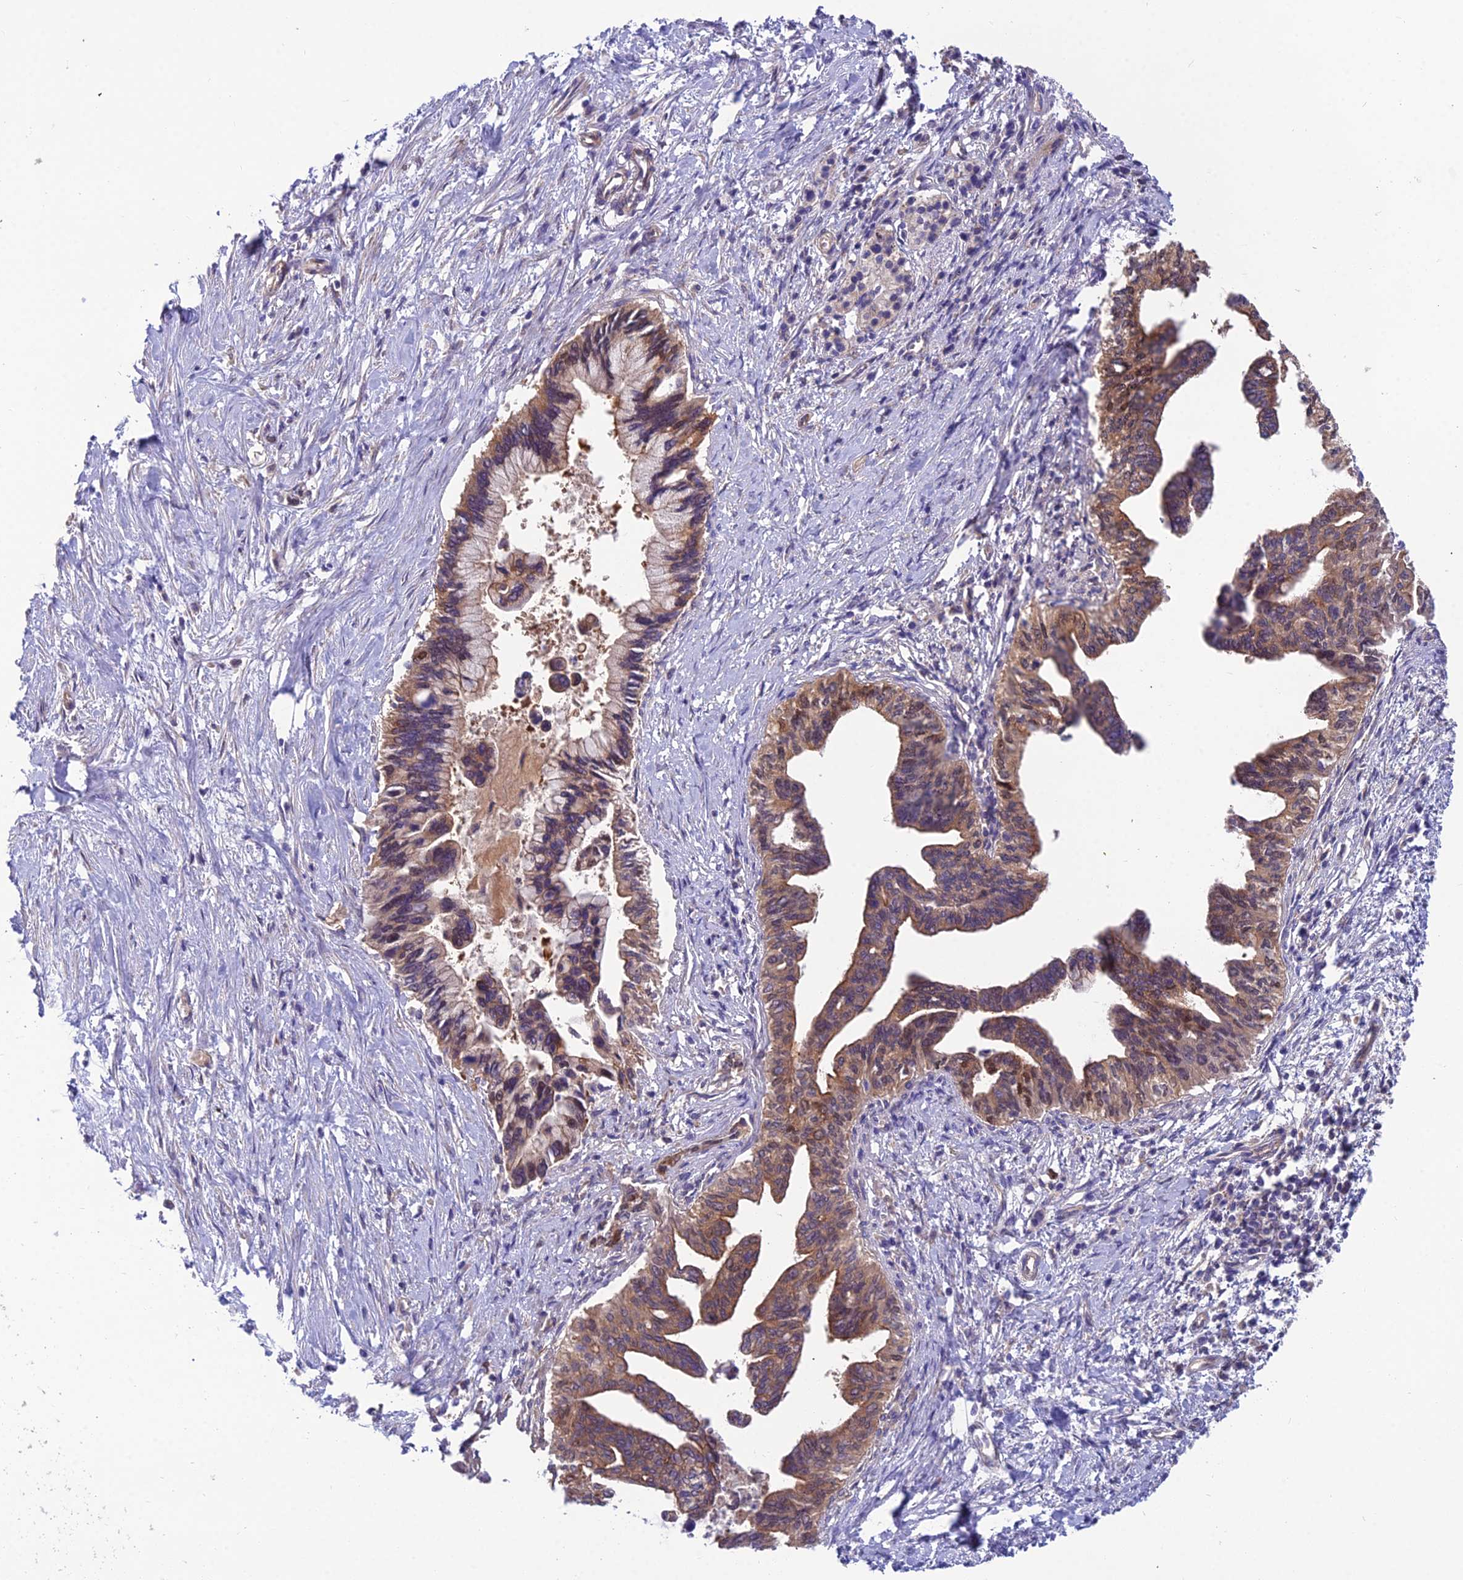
{"staining": {"intensity": "moderate", "quantity": "25%-75%", "location": "cytoplasmic/membranous"}, "tissue": "pancreatic cancer", "cell_type": "Tumor cells", "image_type": "cancer", "snomed": [{"axis": "morphology", "description": "Adenocarcinoma, NOS"}, {"axis": "topography", "description": "Pancreas"}], "caption": "Adenocarcinoma (pancreatic) was stained to show a protein in brown. There is medium levels of moderate cytoplasmic/membranous expression in approximately 25%-75% of tumor cells.", "gene": "MVD", "patient": {"sex": "female", "age": 83}}